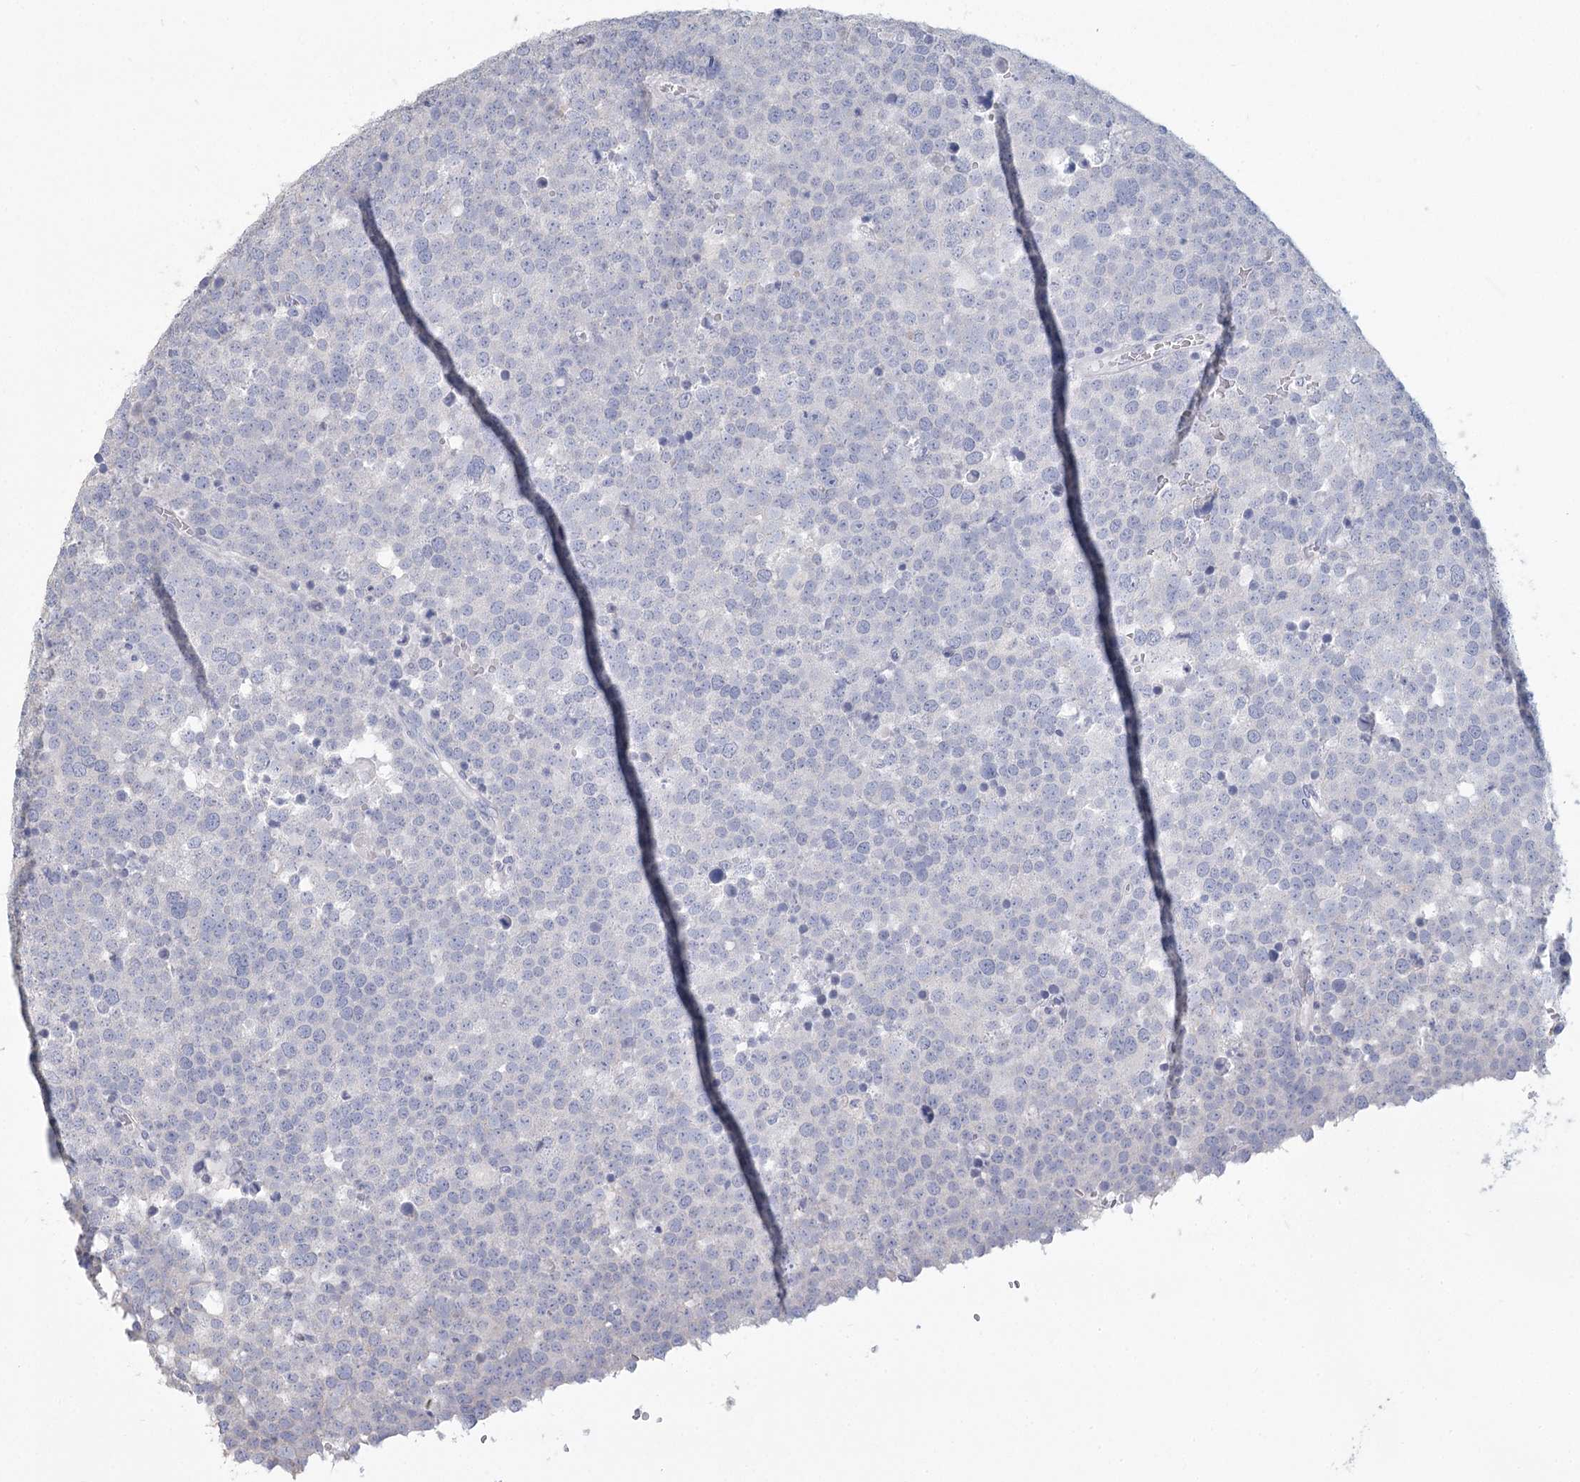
{"staining": {"intensity": "negative", "quantity": "none", "location": "none"}, "tissue": "testis cancer", "cell_type": "Tumor cells", "image_type": "cancer", "snomed": [{"axis": "morphology", "description": "Seminoma, NOS"}, {"axis": "topography", "description": "Testis"}], "caption": "An image of testis seminoma stained for a protein displays no brown staining in tumor cells. The staining was performed using DAB (3,3'-diaminobenzidine) to visualize the protein expression in brown, while the nuclei were stained in blue with hematoxylin (Magnification: 20x).", "gene": "CNTLN", "patient": {"sex": "male", "age": 71}}